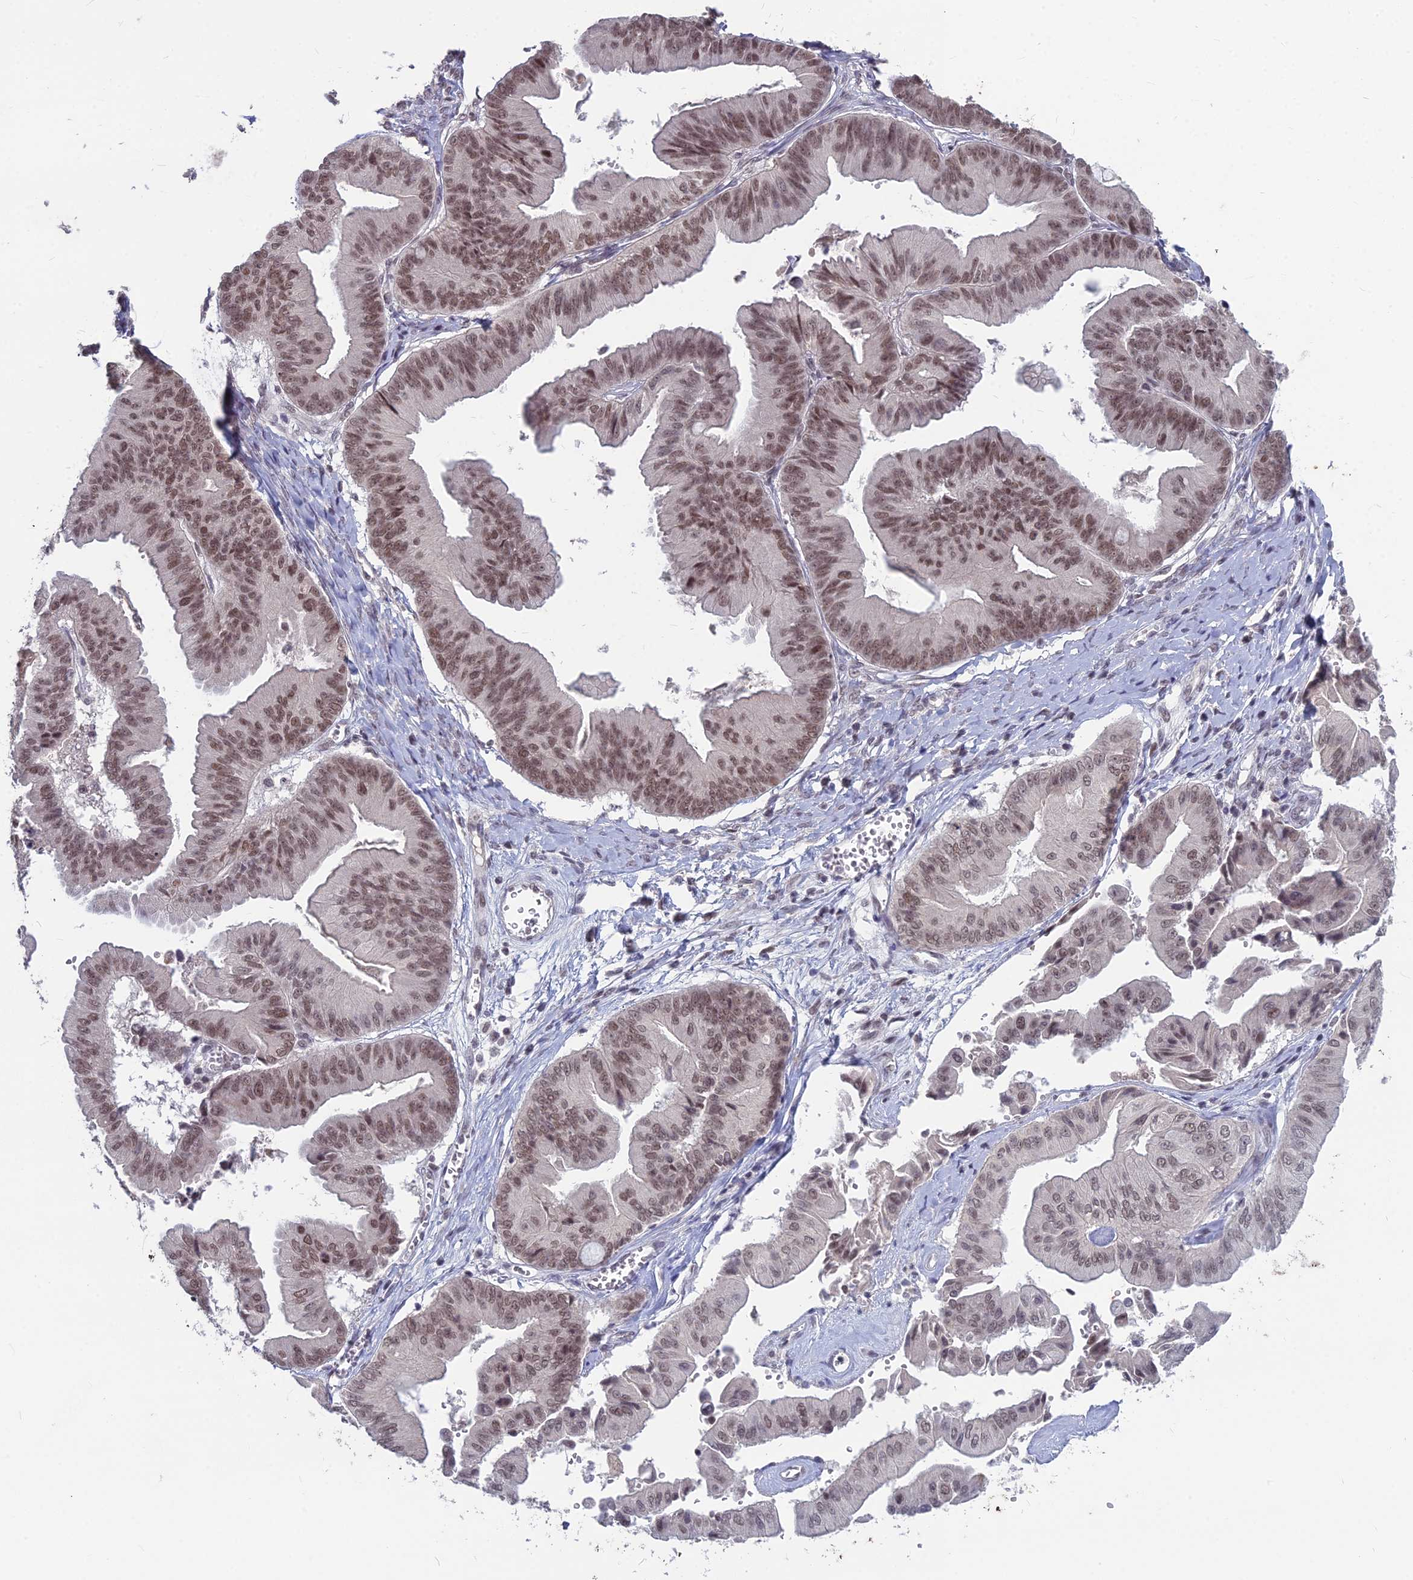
{"staining": {"intensity": "moderate", "quantity": ">75%", "location": "nuclear"}, "tissue": "ovarian cancer", "cell_type": "Tumor cells", "image_type": "cancer", "snomed": [{"axis": "morphology", "description": "Cystadenocarcinoma, mucinous, NOS"}, {"axis": "topography", "description": "Ovary"}], "caption": "The photomicrograph demonstrates immunohistochemical staining of mucinous cystadenocarcinoma (ovarian). There is moderate nuclear expression is appreciated in approximately >75% of tumor cells.", "gene": "KAT7", "patient": {"sex": "female", "age": 61}}